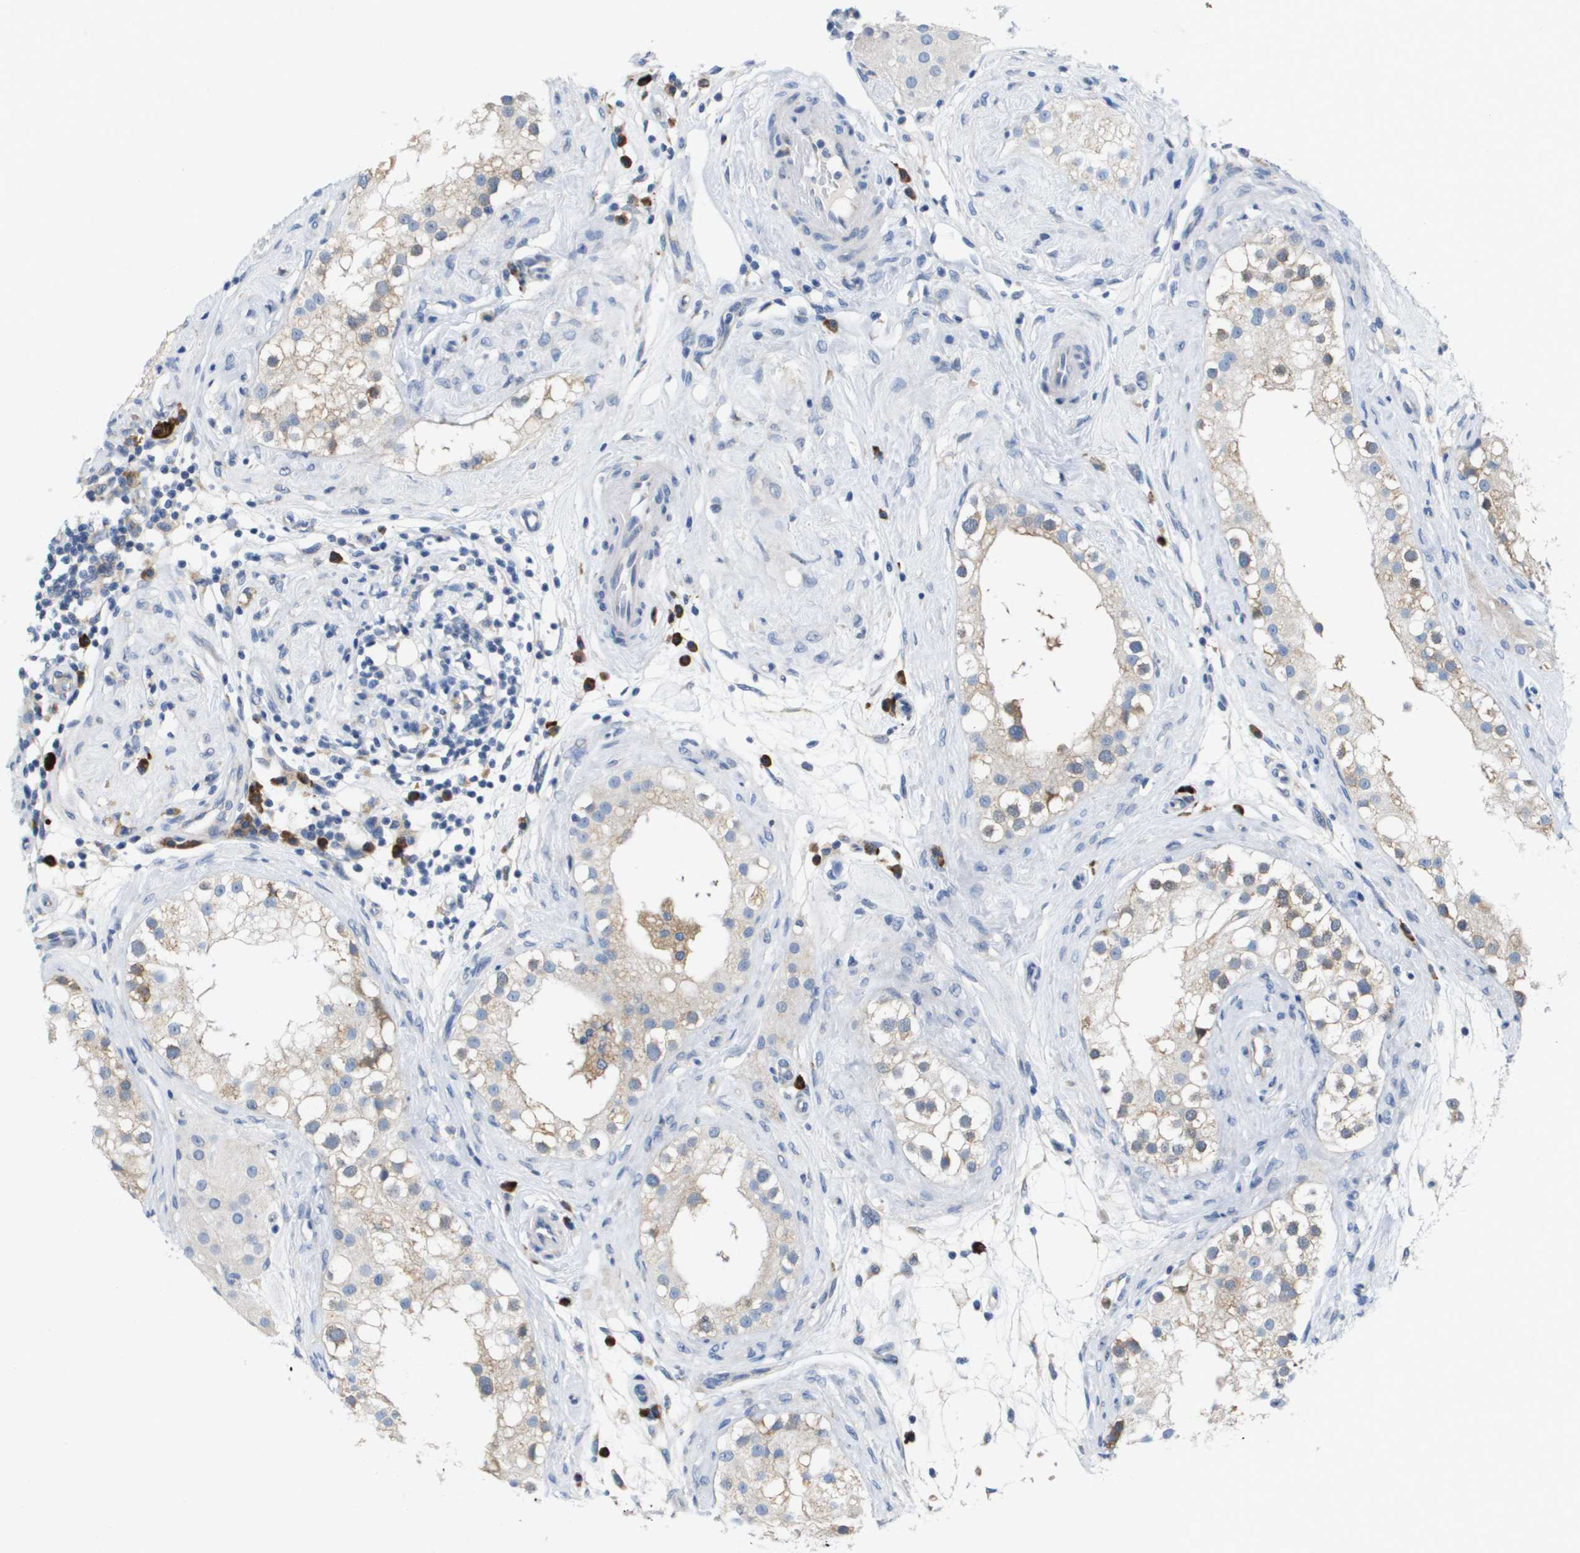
{"staining": {"intensity": "weak", "quantity": "25%-75%", "location": "cytoplasmic/membranous"}, "tissue": "epididymis", "cell_type": "Glandular cells", "image_type": "normal", "snomed": [{"axis": "morphology", "description": "Normal tissue, NOS"}, {"axis": "morphology", "description": "Inflammation, NOS"}, {"axis": "topography", "description": "Epididymis"}], "caption": "Immunohistochemistry (IHC) histopathology image of benign epididymis: human epididymis stained using IHC exhibits low levels of weak protein expression localized specifically in the cytoplasmic/membranous of glandular cells, appearing as a cytoplasmic/membranous brown color.", "gene": "CD3G", "patient": {"sex": "male", "age": 84}}